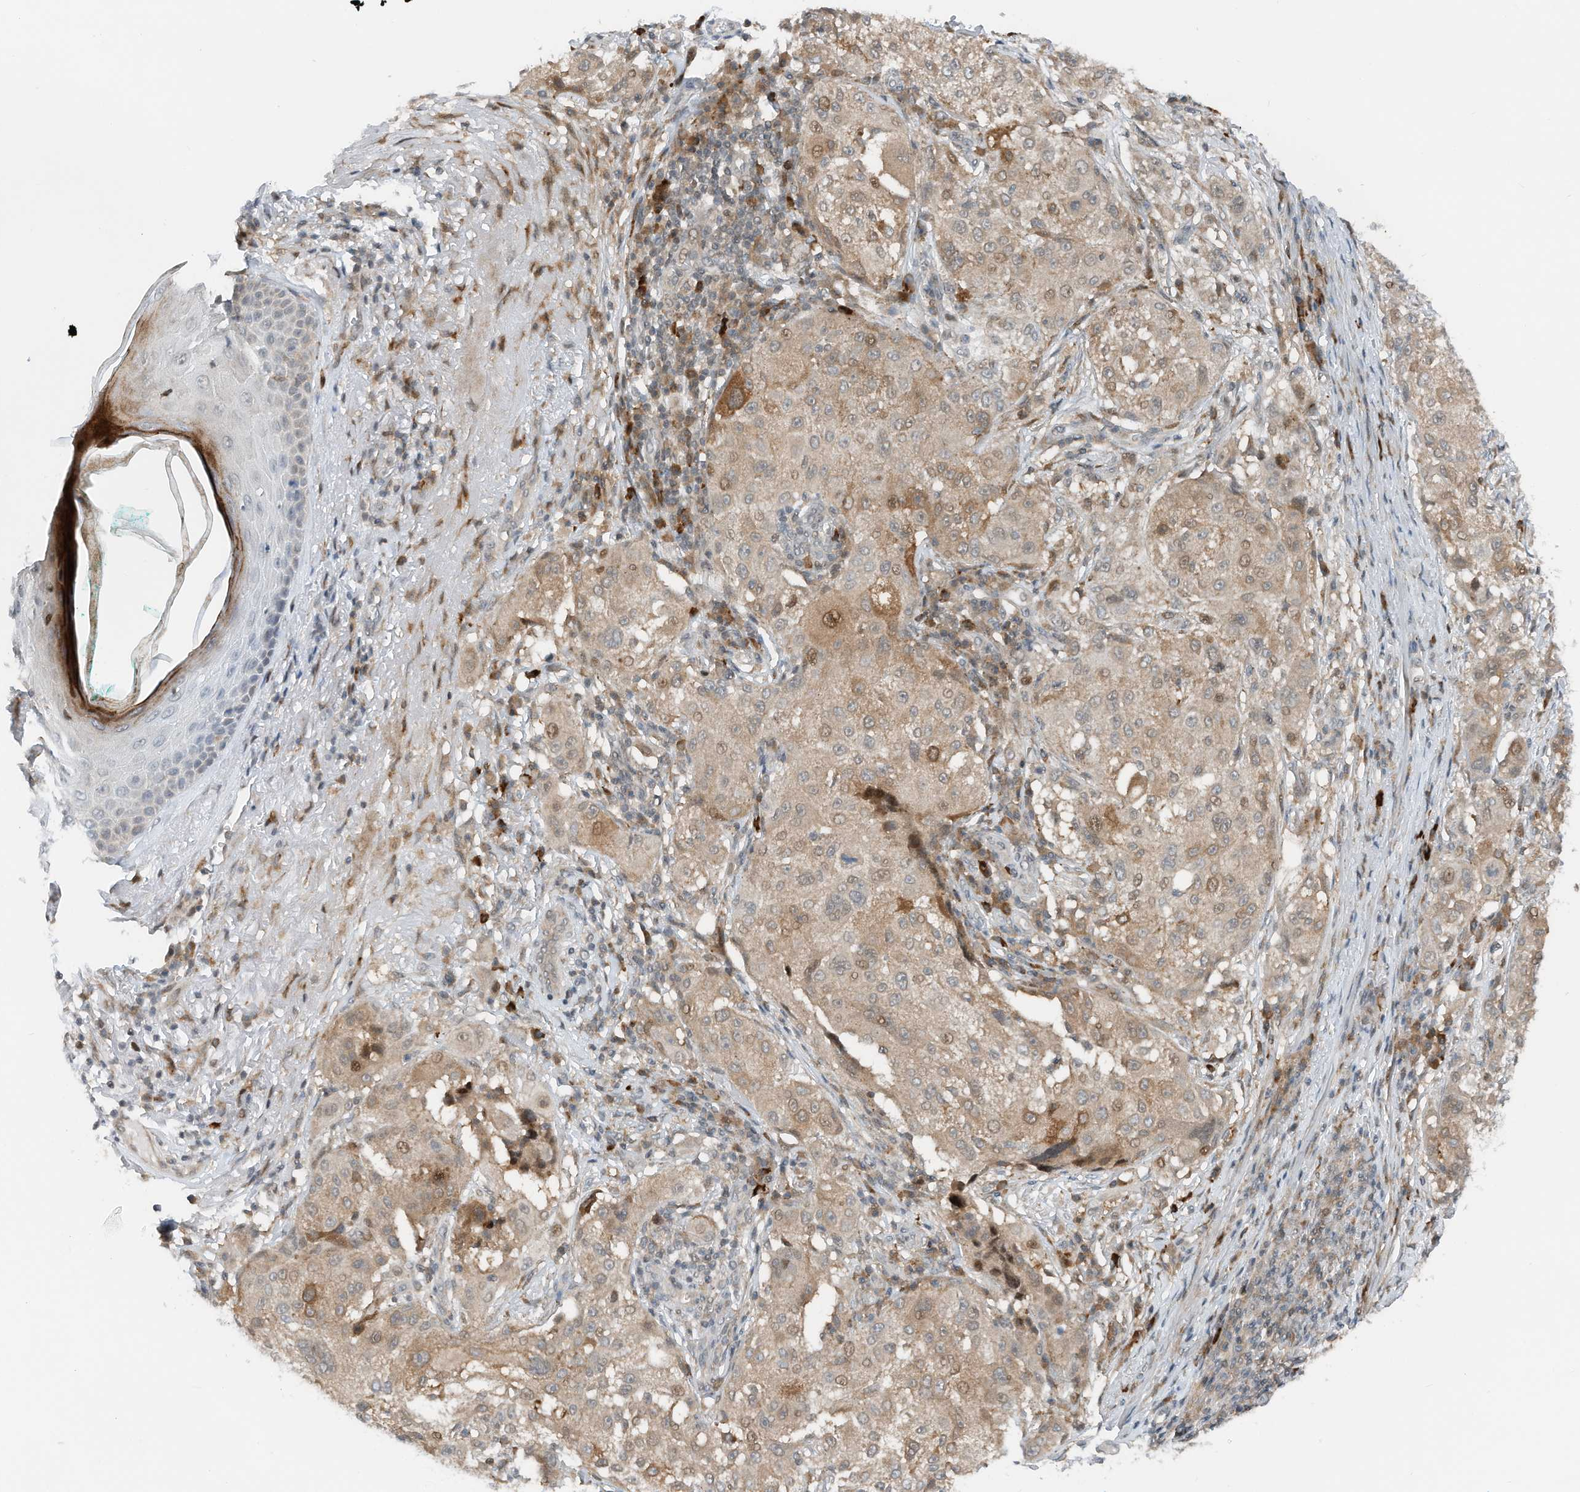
{"staining": {"intensity": "weak", "quantity": ">75%", "location": "cytoplasmic/membranous"}, "tissue": "melanoma", "cell_type": "Tumor cells", "image_type": "cancer", "snomed": [{"axis": "morphology", "description": "Necrosis, NOS"}, {"axis": "morphology", "description": "Malignant melanoma, NOS"}, {"axis": "topography", "description": "Skin"}], "caption": "A micrograph showing weak cytoplasmic/membranous expression in about >75% of tumor cells in malignant melanoma, as visualized by brown immunohistochemical staining.", "gene": "RMND1", "patient": {"sex": "female", "age": 87}}